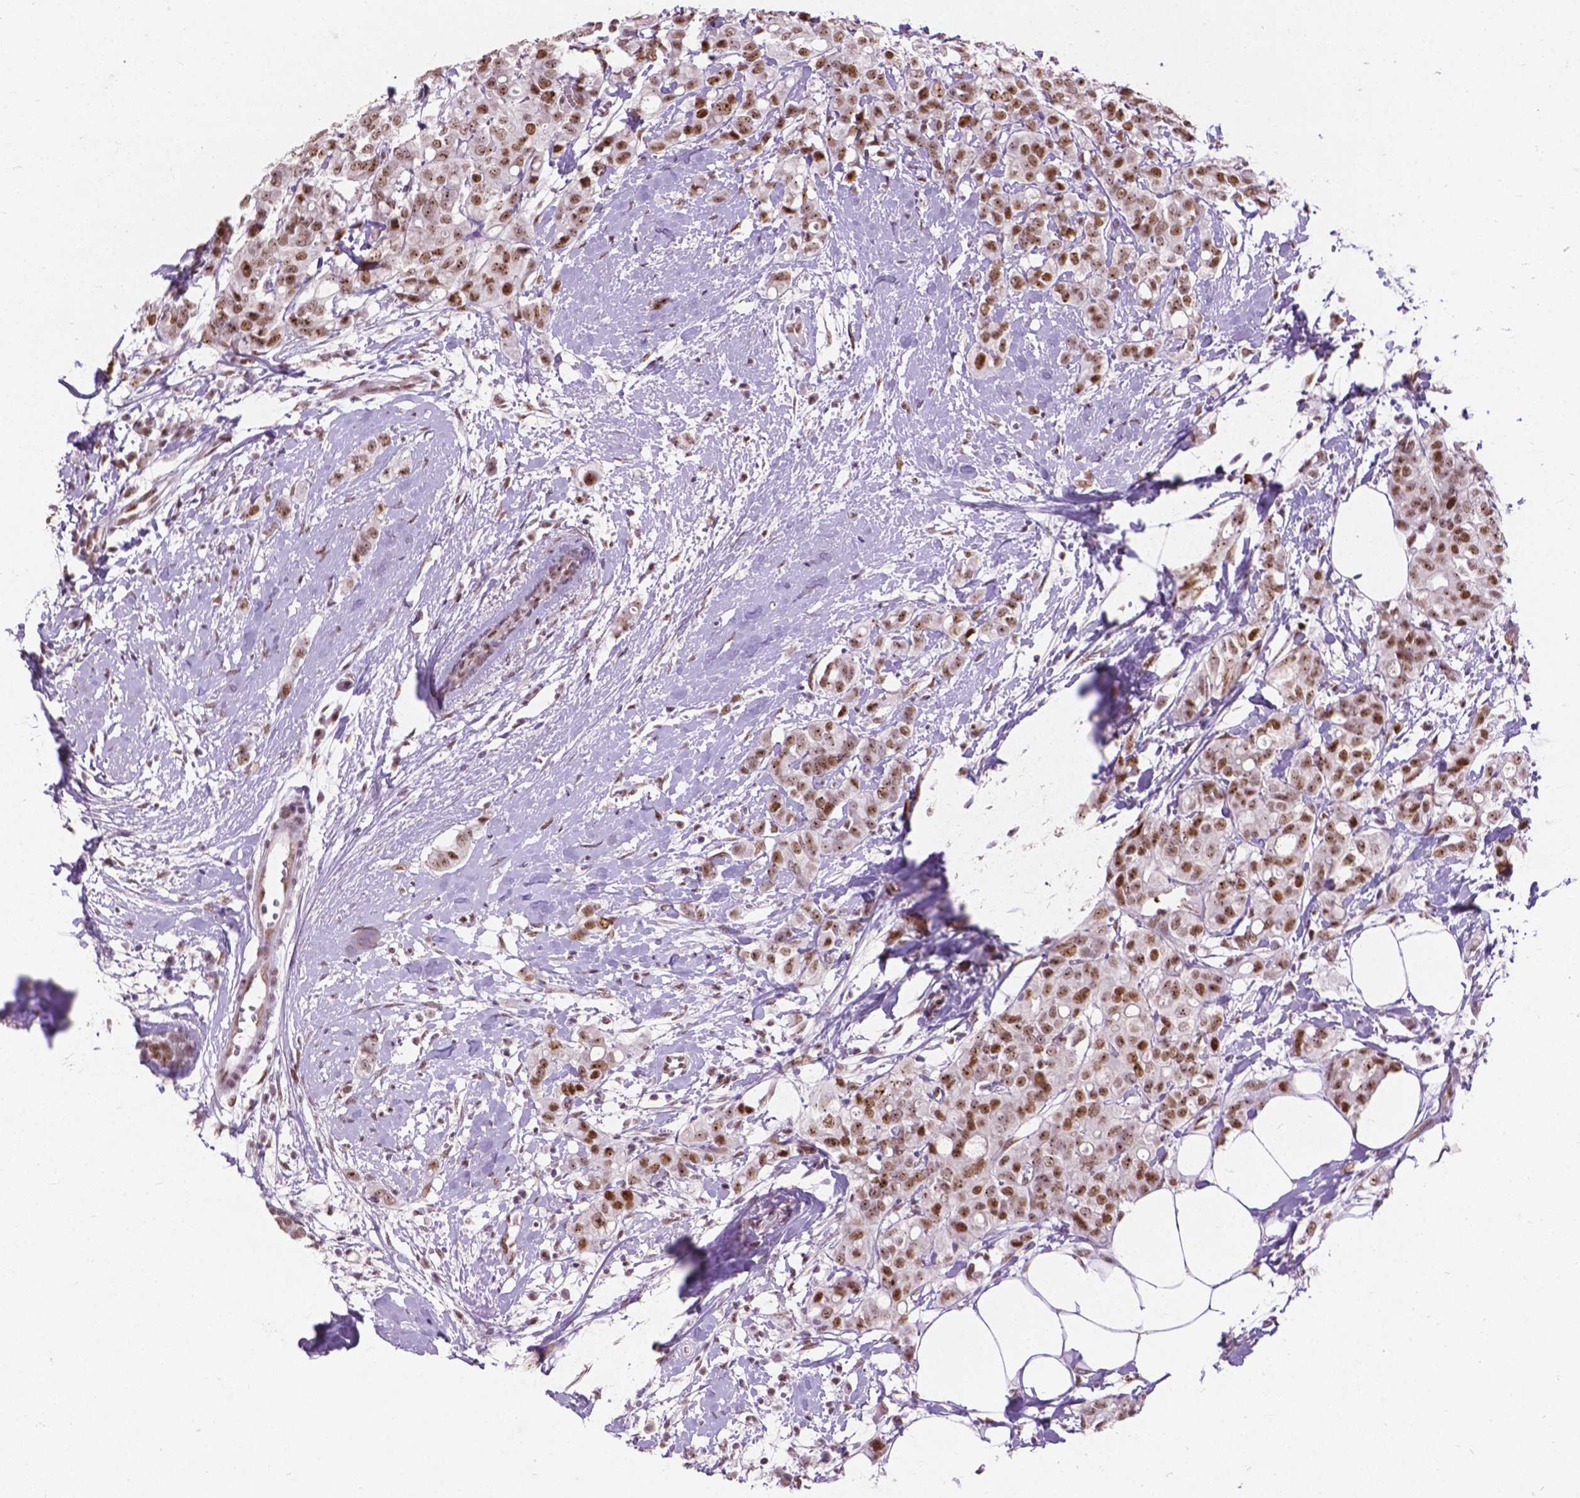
{"staining": {"intensity": "moderate", "quantity": ">75%", "location": "nuclear"}, "tissue": "breast cancer", "cell_type": "Tumor cells", "image_type": "cancer", "snomed": [{"axis": "morphology", "description": "Duct carcinoma"}, {"axis": "topography", "description": "Breast"}], "caption": "The micrograph demonstrates a brown stain indicating the presence of a protein in the nuclear of tumor cells in breast invasive ductal carcinoma.", "gene": "COIL", "patient": {"sex": "female", "age": 40}}